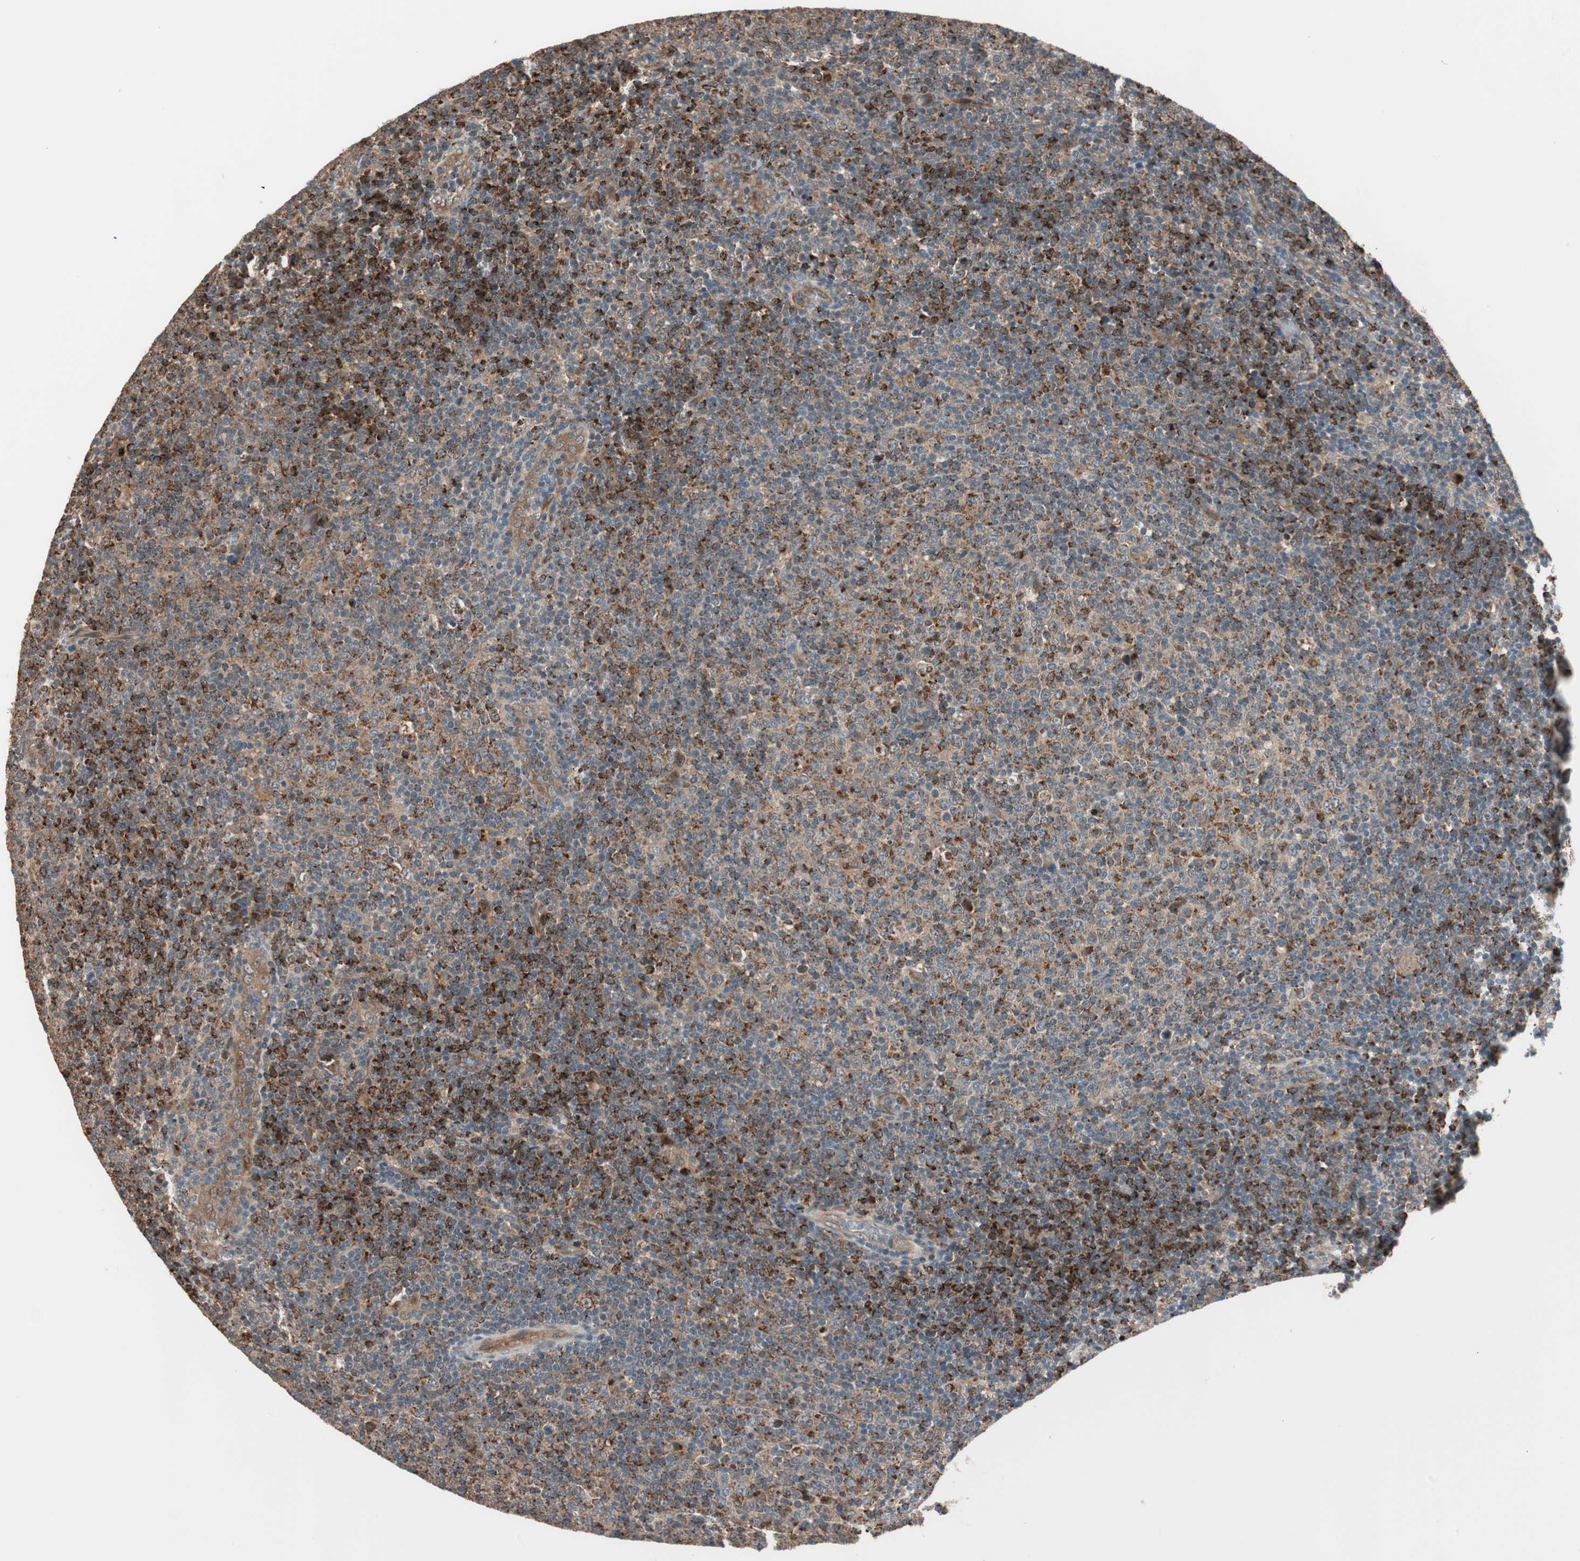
{"staining": {"intensity": "moderate", "quantity": "25%-75%", "location": "cytoplasmic/membranous"}, "tissue": "lymphoma", "cell_type": "Tumor cells", "image_type": "cancer", "snomed": [{"axis": "morphology", "description": "Malignant lymphoma, non-Hodgkin's type, Low grade"}, {"axis": "topography", "description": "Lymph node"}], "caption": "A medium amount of moderate cytoplasmic/membranous positivity is seen in about 25%-75% of tumor cells in lymphoma tissue.", "gene": "PIK3R3", "patient": {"sex": "male", "age": 70}}